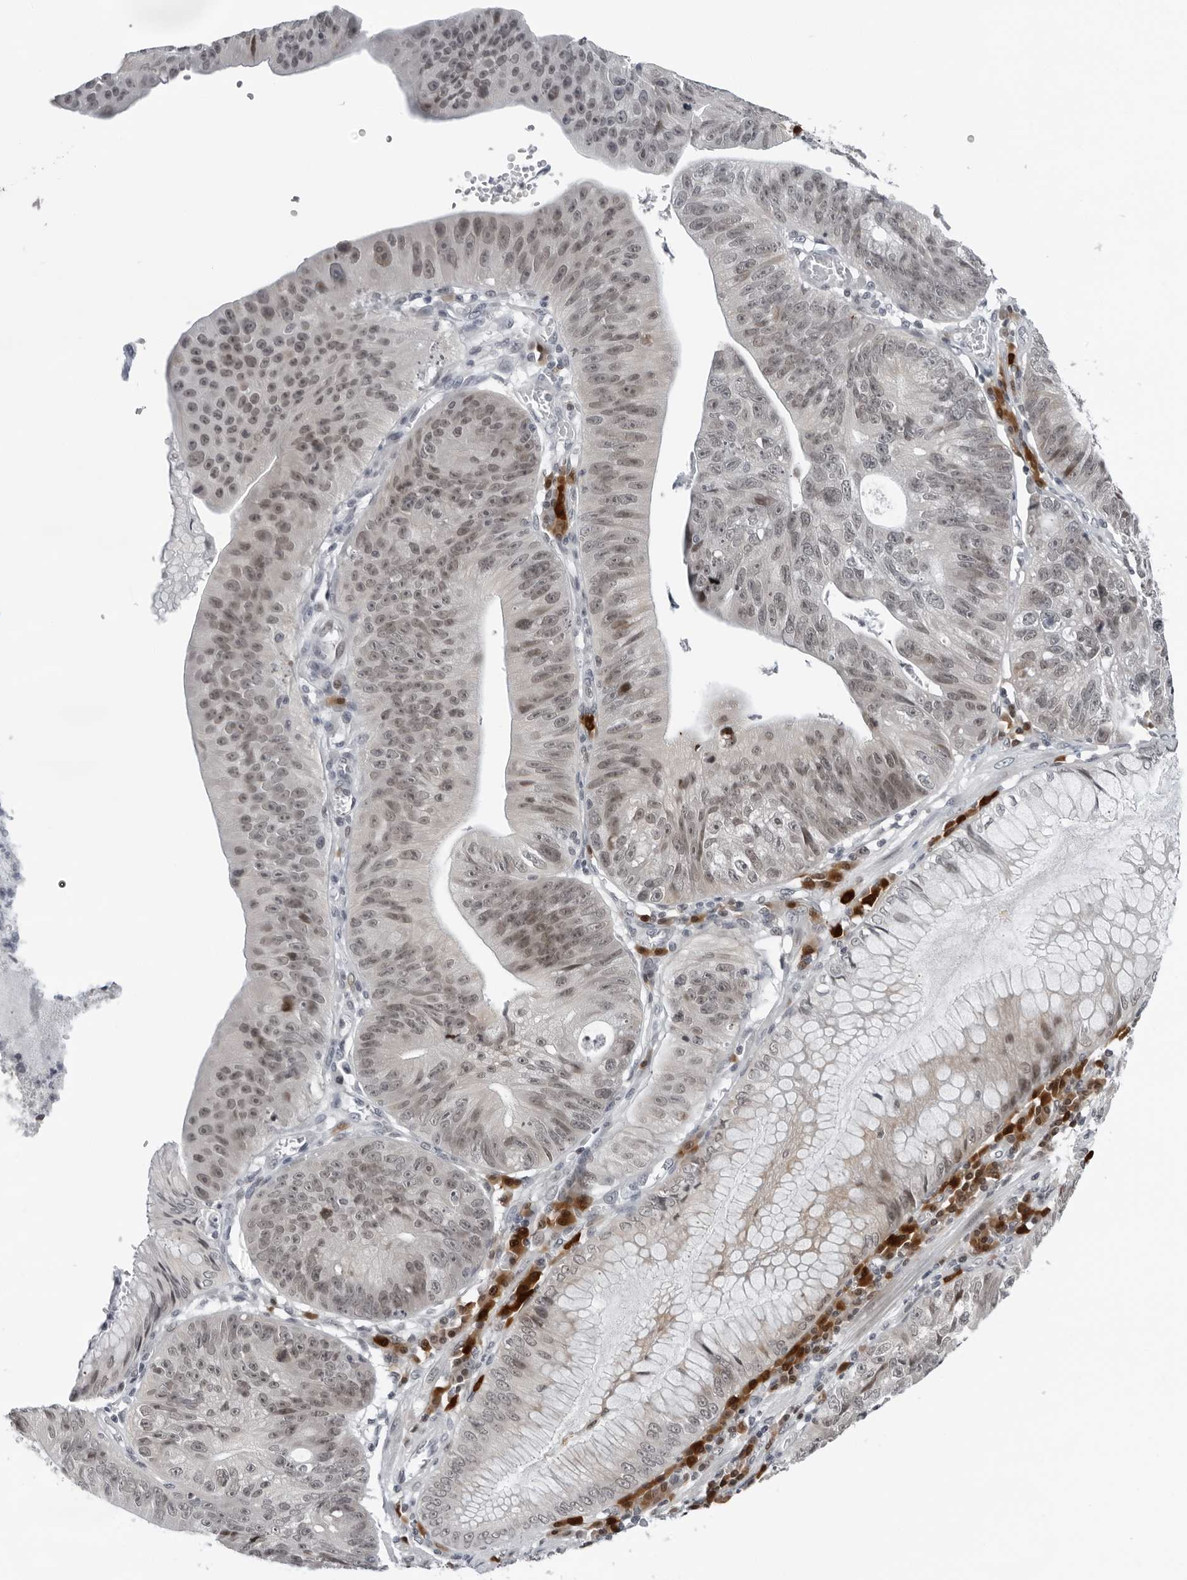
{"staining": {"intensity": "weak", "quantity": "25%-75%", "location": "nuclear"}, "tissue": "stomach cancer", "cell_type": "Tumor cells", "image_type": "cancer", "snomed": [{"axis": "morphology", "description": "Adenocarcinoma, NOS"}, {"axis": "topography", "description": "Stomach"}], "caption": "Protein staining exhibits weak nuclear staining in approximately 25%-75% of tumor cells in adenocarcinoma (stomach). The protein of interest is shown in brown color, while the nuclei are stained blue.", "gene": "PPP1R42", "patient": {"sex": "male", "age": 59}}